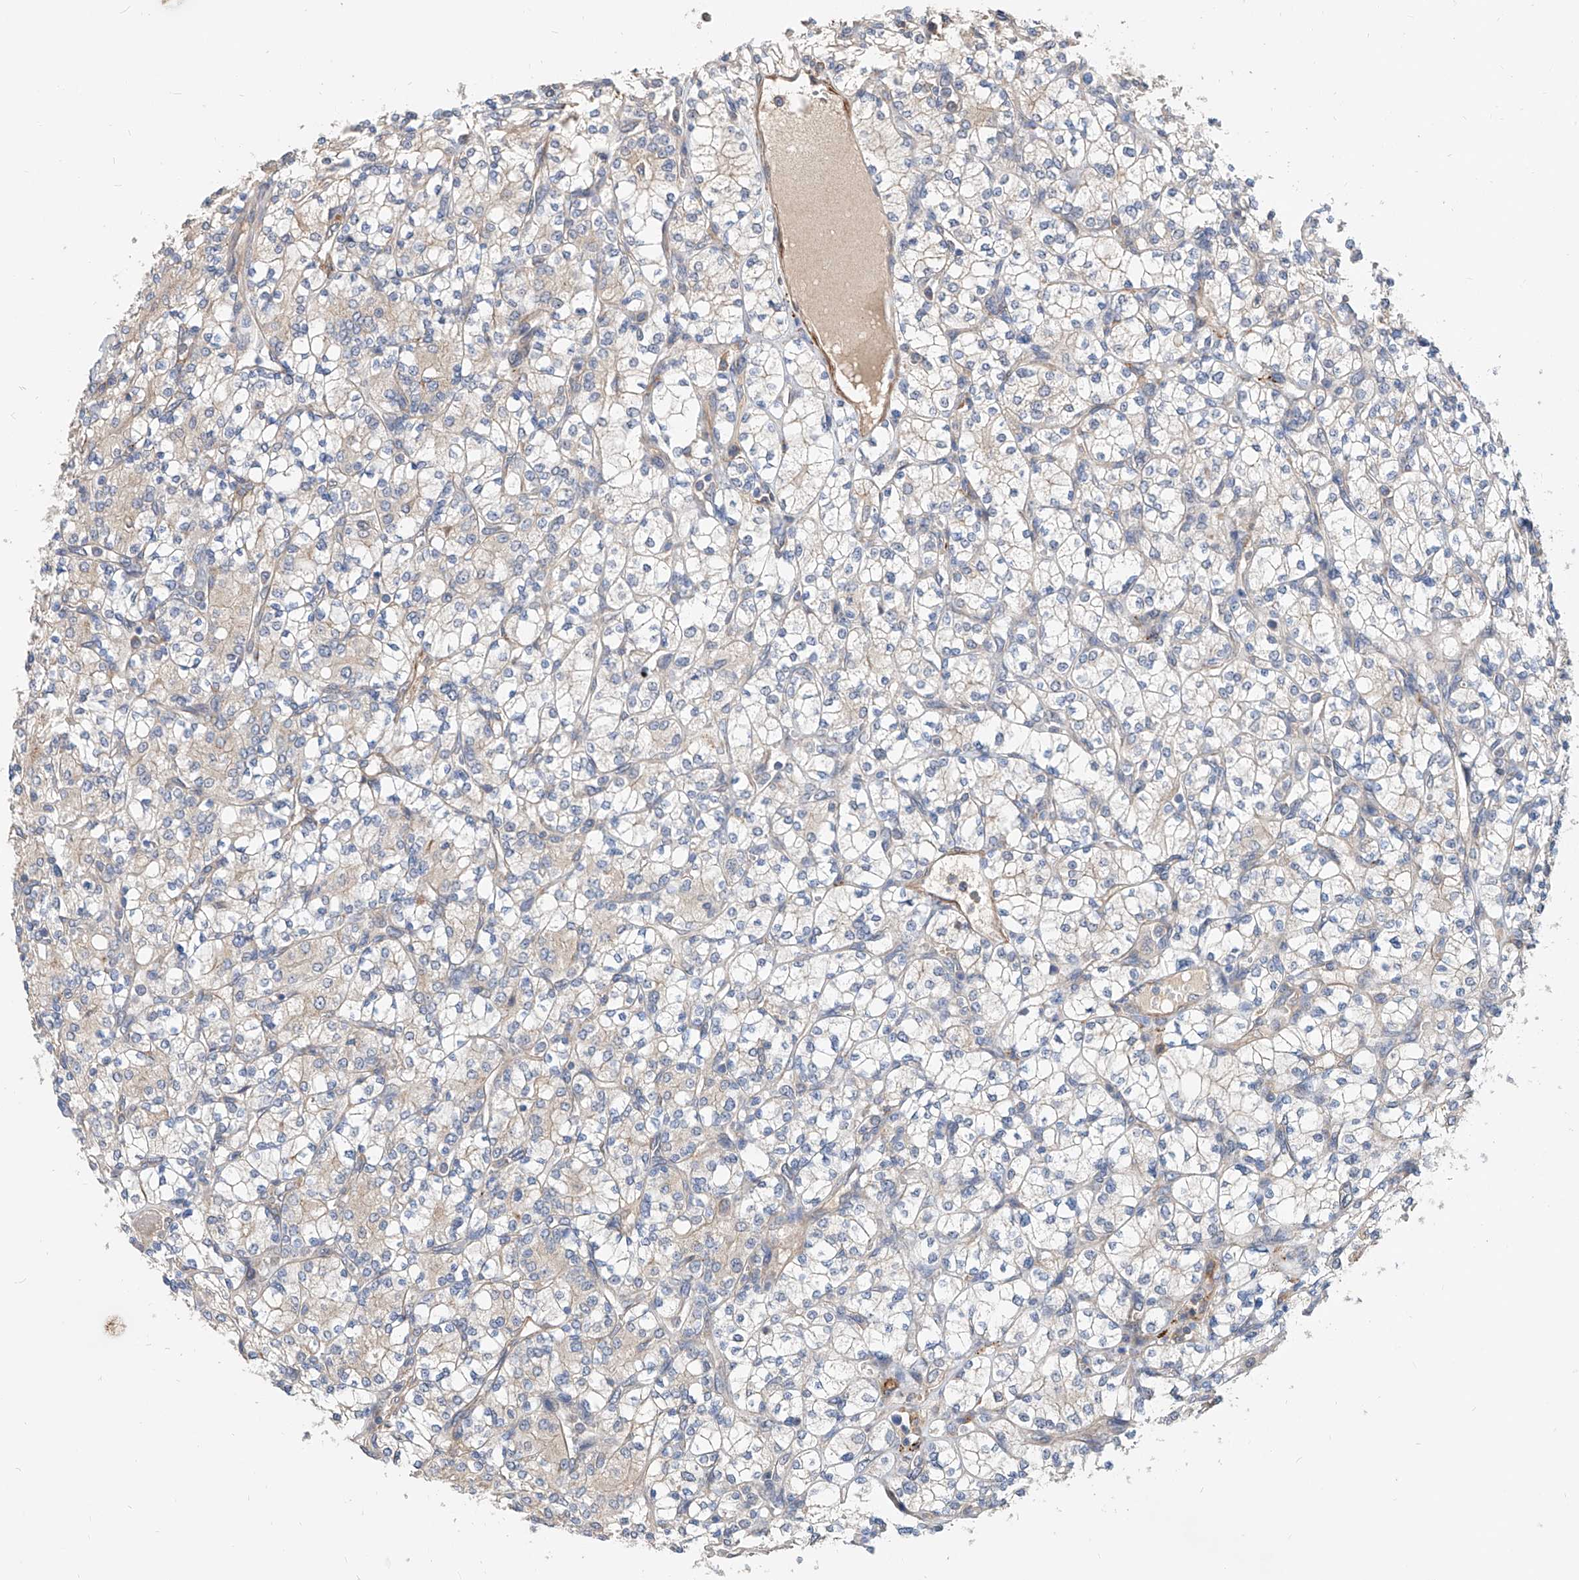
{"staining": {"intensity": "negative", "quantity": "none", "location": "none"}, "tissue": "renal cancer", "cell_type": "Tumor cells", "image_type": "cancer", "snomed": [{"axis": "morphology", "description": "Adenocarcinoma, NOS"}, {"axis": "topography", "description": "Kidney"}], "caption": "Immunohistochemistry photomicrograph of human renal cancer stained for a protein (brown), which exhibits no expression in tumor cells. (DAB (3,3'-diaminobenzidine) immunohistochemistry with hematoxylin counter stain).", "gene": "MAGEE2", "patient": {"sex": "male", "age": 77}}